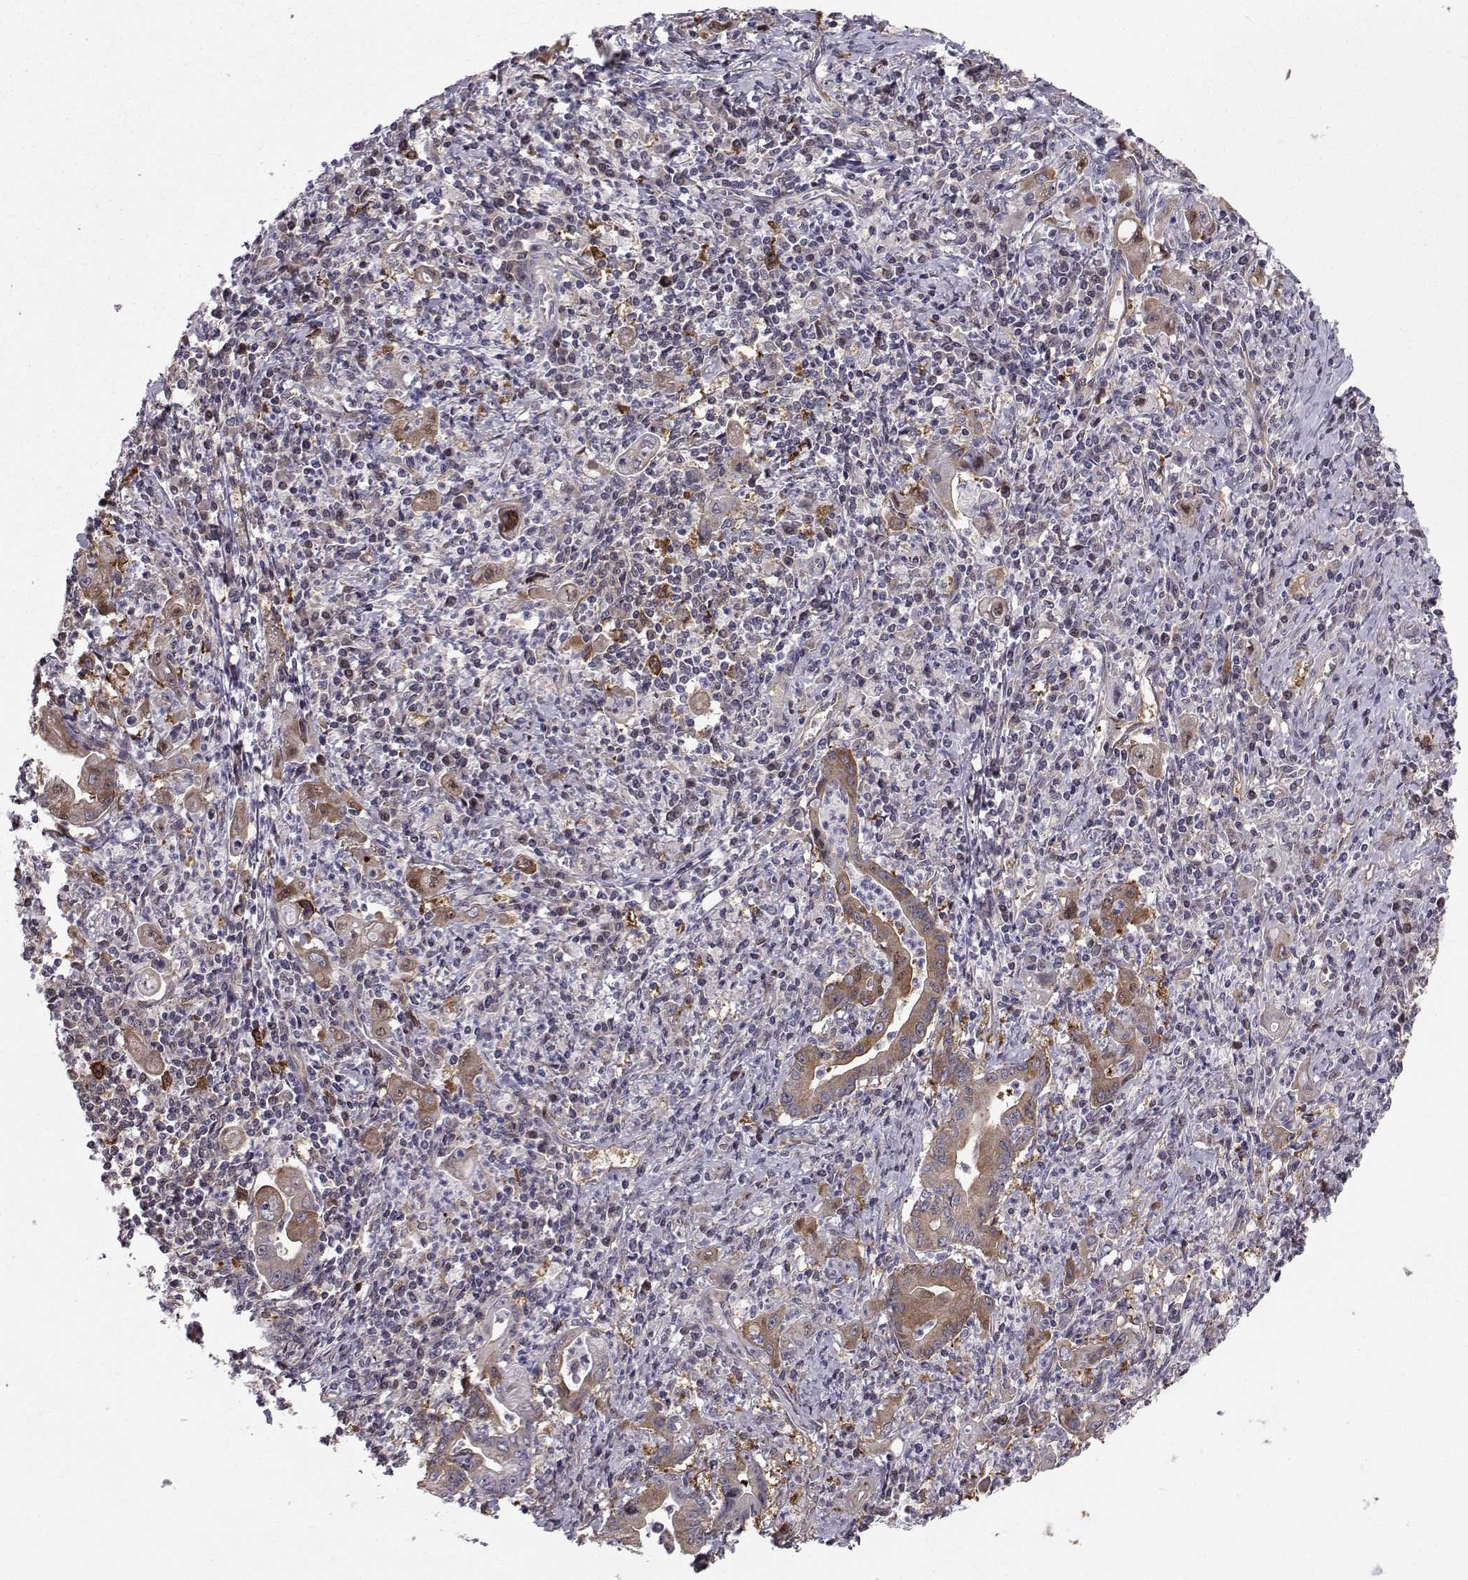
{"staining": {"intensity": "moderate", "quantity": "25%-75%", "location": "cytoplasmic/membranous"}, "tissue": "stomach cancer", "cell_type": "Tumor cells", "image_type": "cancer", "snomed": [{"axis": "morphology", "description": "Adenocarcinoma, NOS"}, {"axis": "topography", "description": "Stomach, upper"}], "caption": "IHC histopathology image of human stomach cancer (adenocarcinoma) stained for a protein (brown), which shows medium levels of moderate cytoplasmic/membranous staining in about 25%-75% of tumor cells.", "gene": "HSP90AB1", "patient": {"sex": "female", "age": 79}}